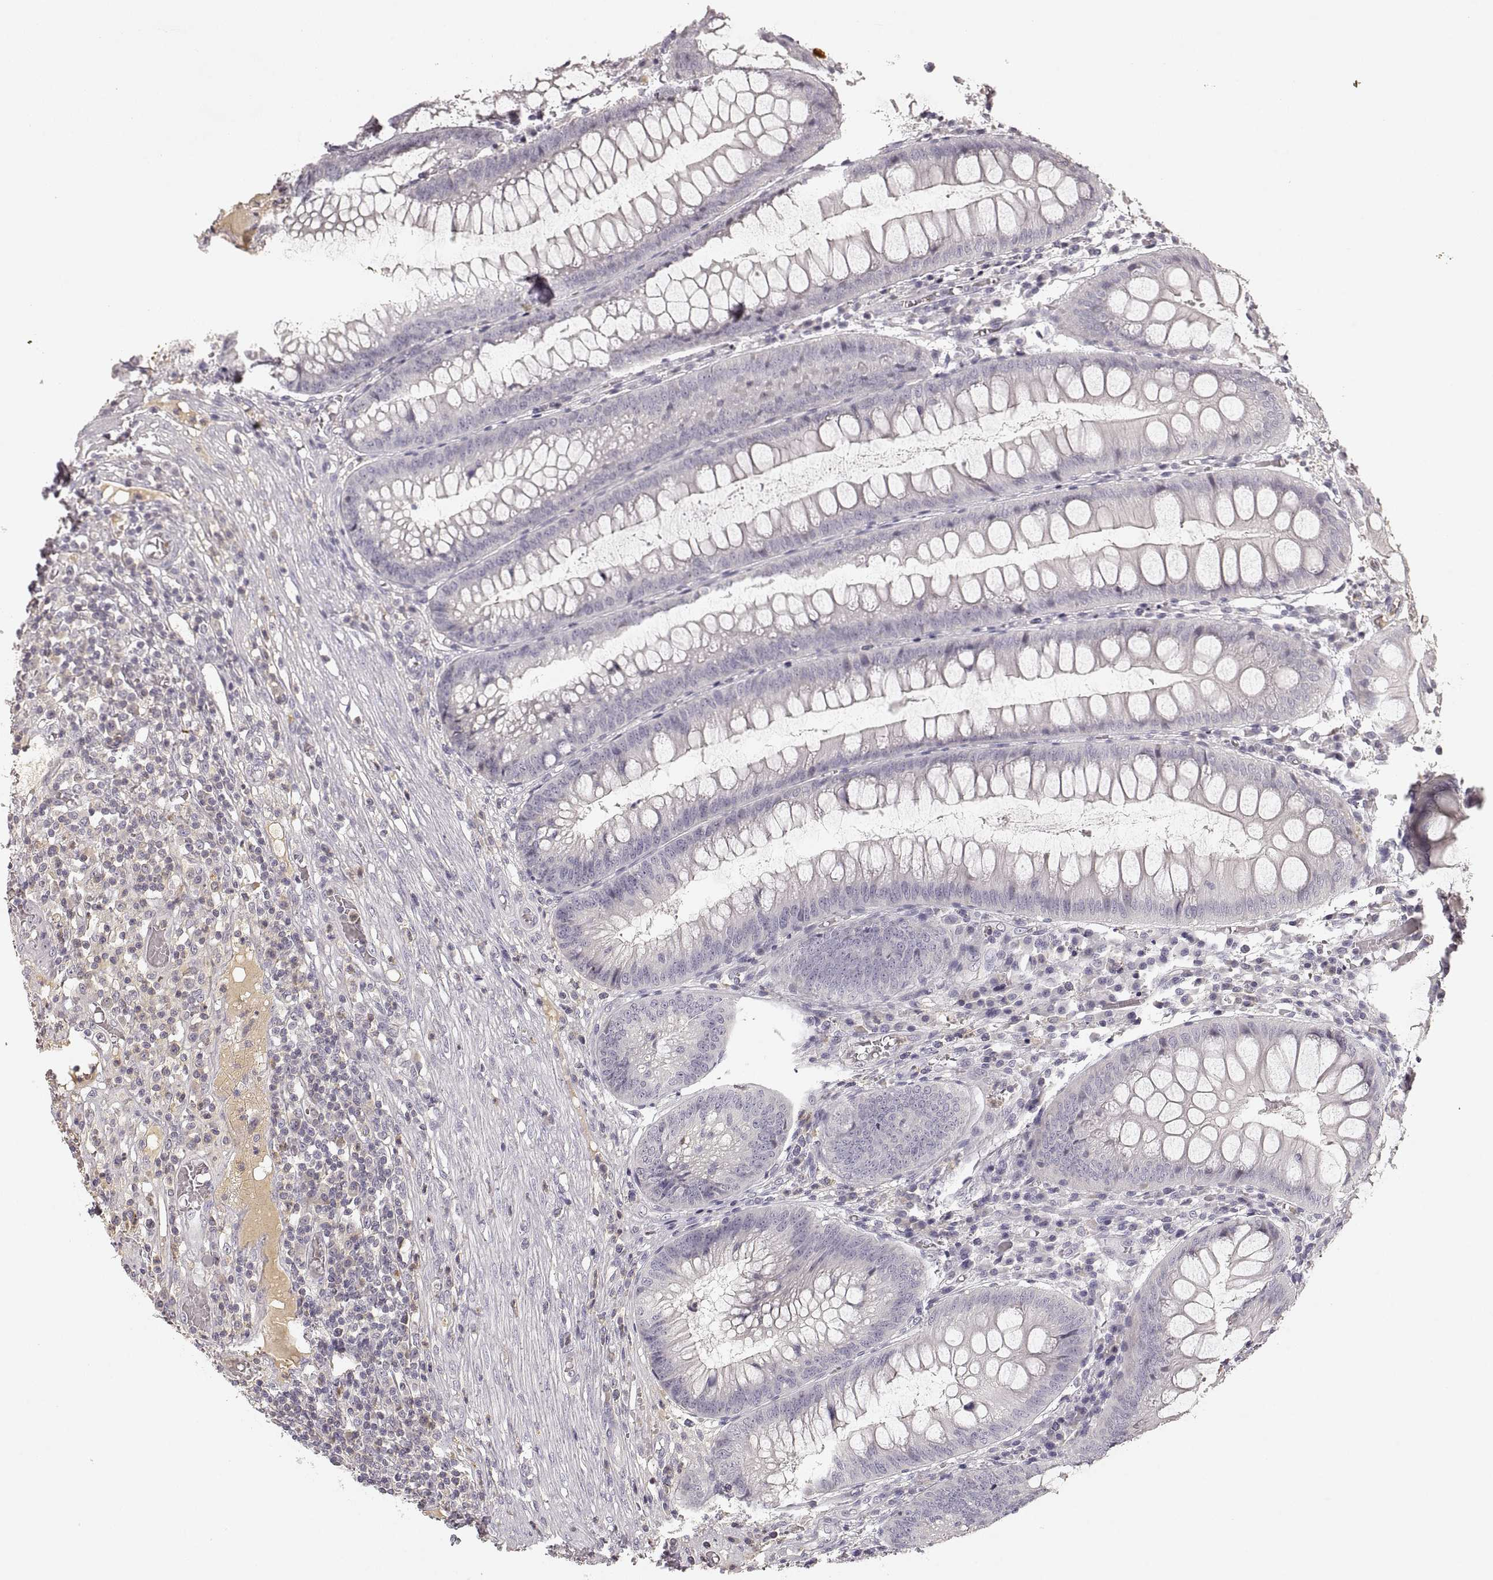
{"staining": {"intensity": "negative", "quantity": "none", "location": "none"}, "tissue": "appendix", "cell_type": "Glandular cells", "image_type": "normal", "snomed": [{"axis": "morphology", "description": "Normal tissue, NOS"}, {"axis": "morphology", "description": "Inflammation, NOS"}, {"axis": "topography", "description": "Appendix"}], "caption": "Unremarkable appendix was stained to show a protein in brown. There is no significant staining in glandular cells. The staining was performed using DAB (3,3'-diaminobenzidine) to visualize the protein expression in brown, while the nuclei were stained in blue with hematoxylin (Magnification: 20x).", "gene": "RUNDC3A", "patient": {"sex": "male", "age": 16}}